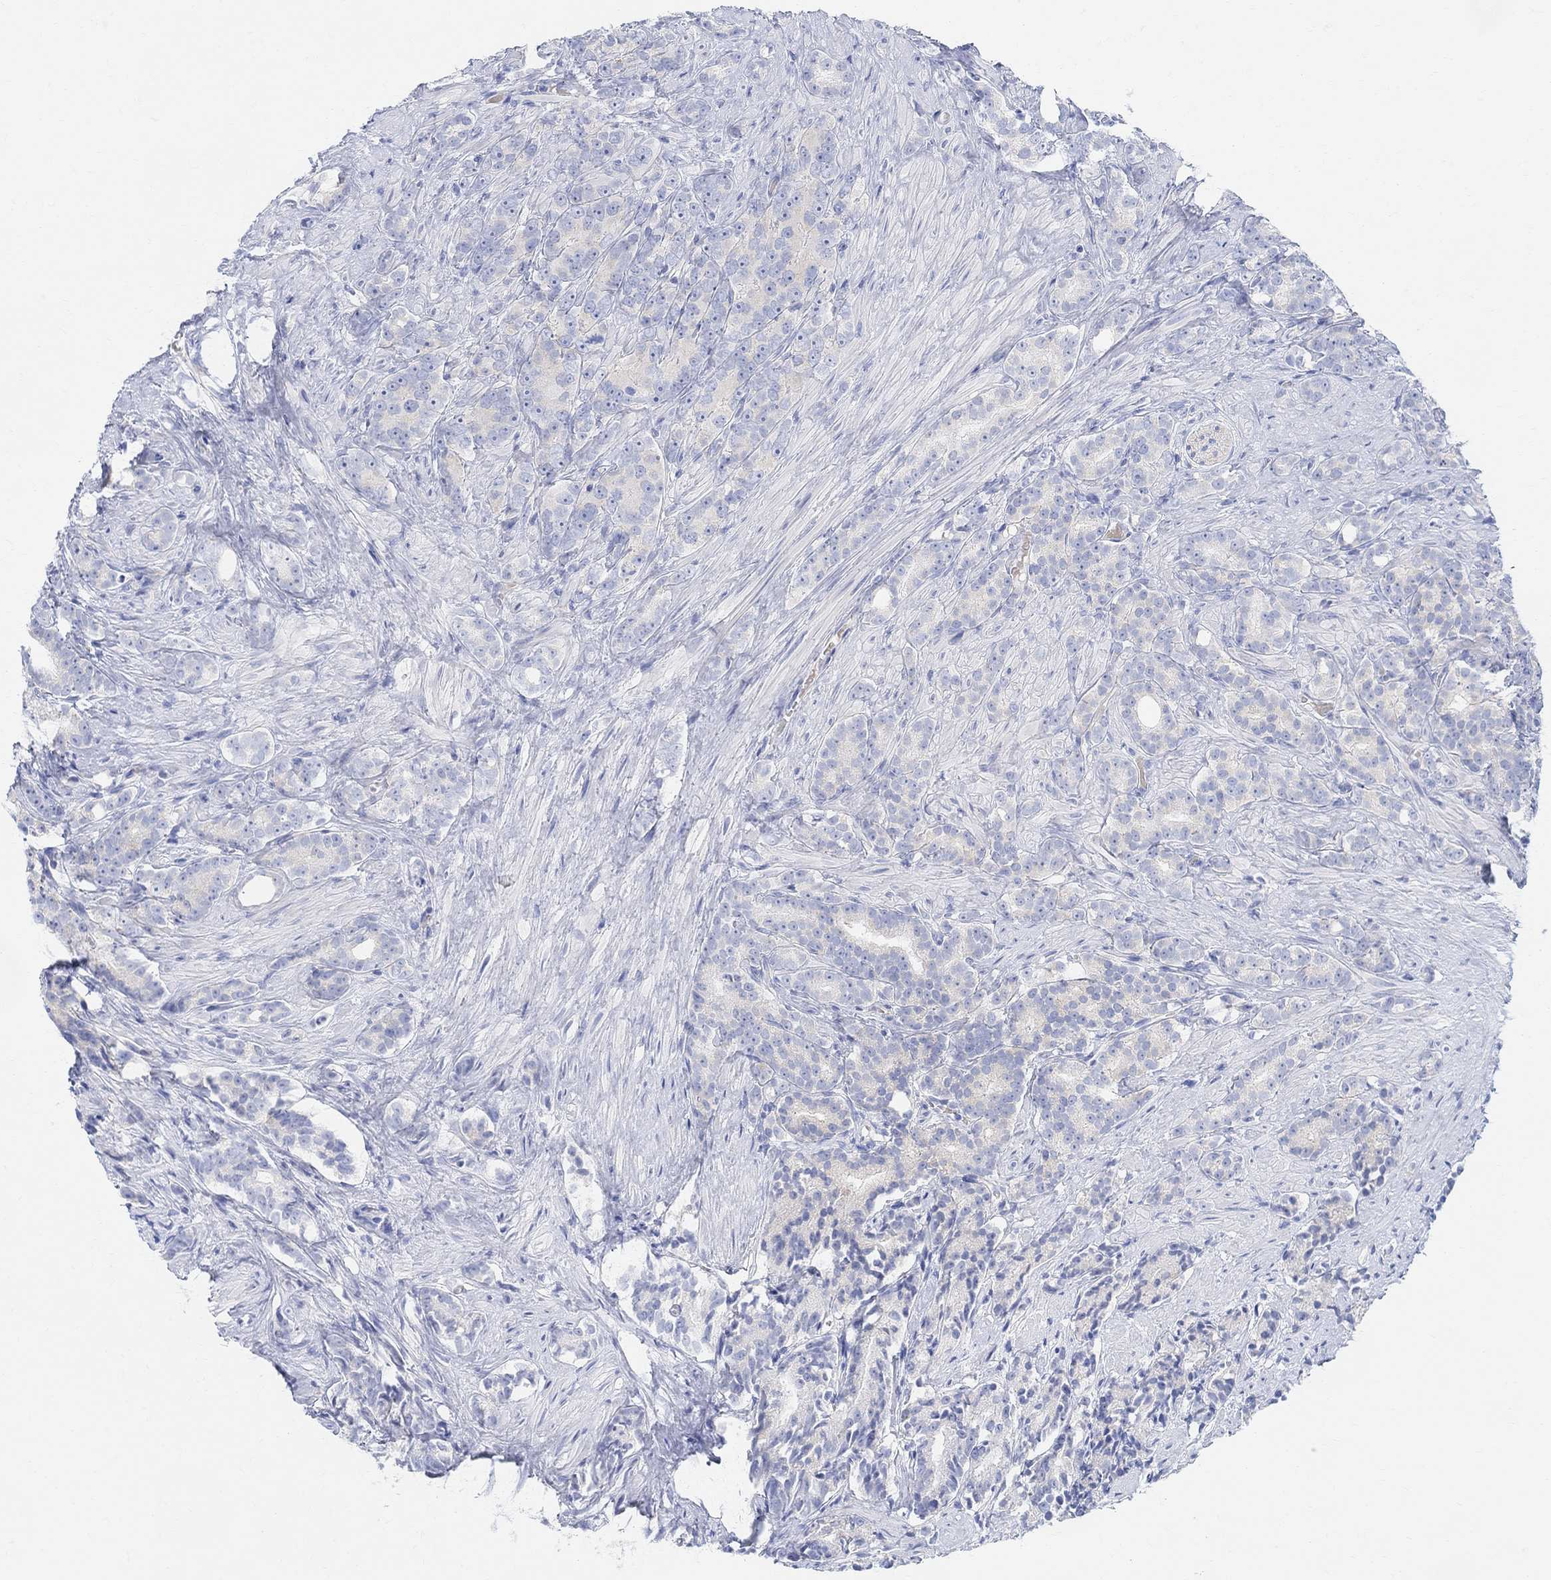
{"staining": {"intensity": "negative", "quantity": "none", "location": "none"}, "tissue": "prostate cancer", "cell_type": "Tumor cells", "image_type": "cancer", "snomed": [{"axis": "morphology", "description": "Adenocarcinoma, High grade"}, {"axis": "topography", "description": "Prostate"}], "caption": "DAB (3,3'-diaminobenzidine) immunohistochemical staining of human high-grade adenocarcinoma (prostate) exhibits no significant expression in tumor cells.", "gene": "RETNLB", "patient": {"sex": "male", "age": 90}}